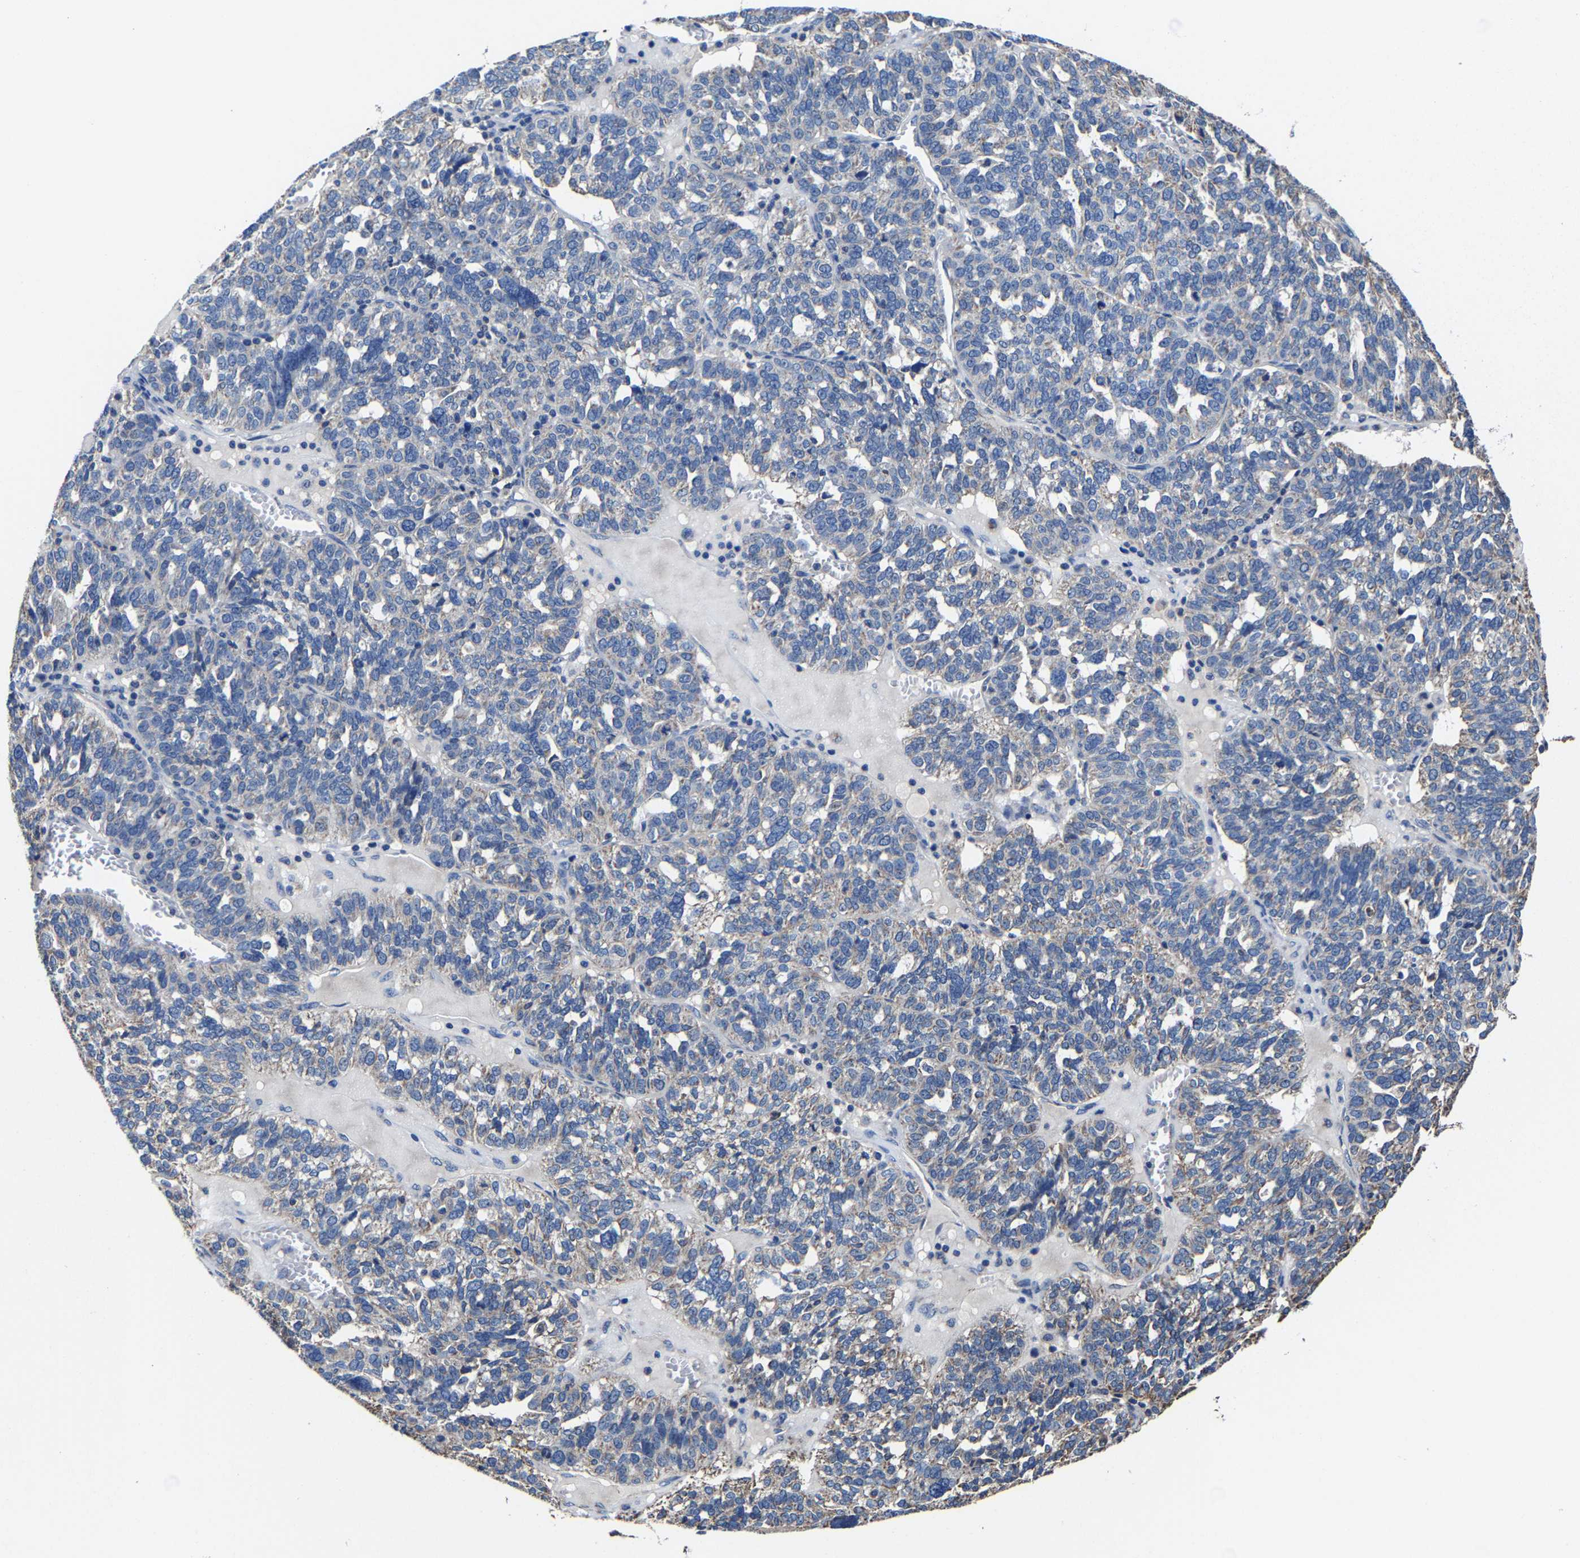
{"staining": {"intensity": "weak", "quantity": "<25%", "location": "cytoplasmic/membranous"}, "tissue": "ovarian cancer", "cell_type": "Tumor cells", "image_type": "cancer", "snomed": [{"axis": "morphology", "description": "Cystadenocarcinoma, serous, NOS"}, {"axis": "topography", "description": "Ovary"}], "caption": "Immunohistochemical staining of human ovarian cancer shows no significant positivity in tumor cells.", "gene": "ZCCHC7", "patient": {"sex": "female", "age": 59}}